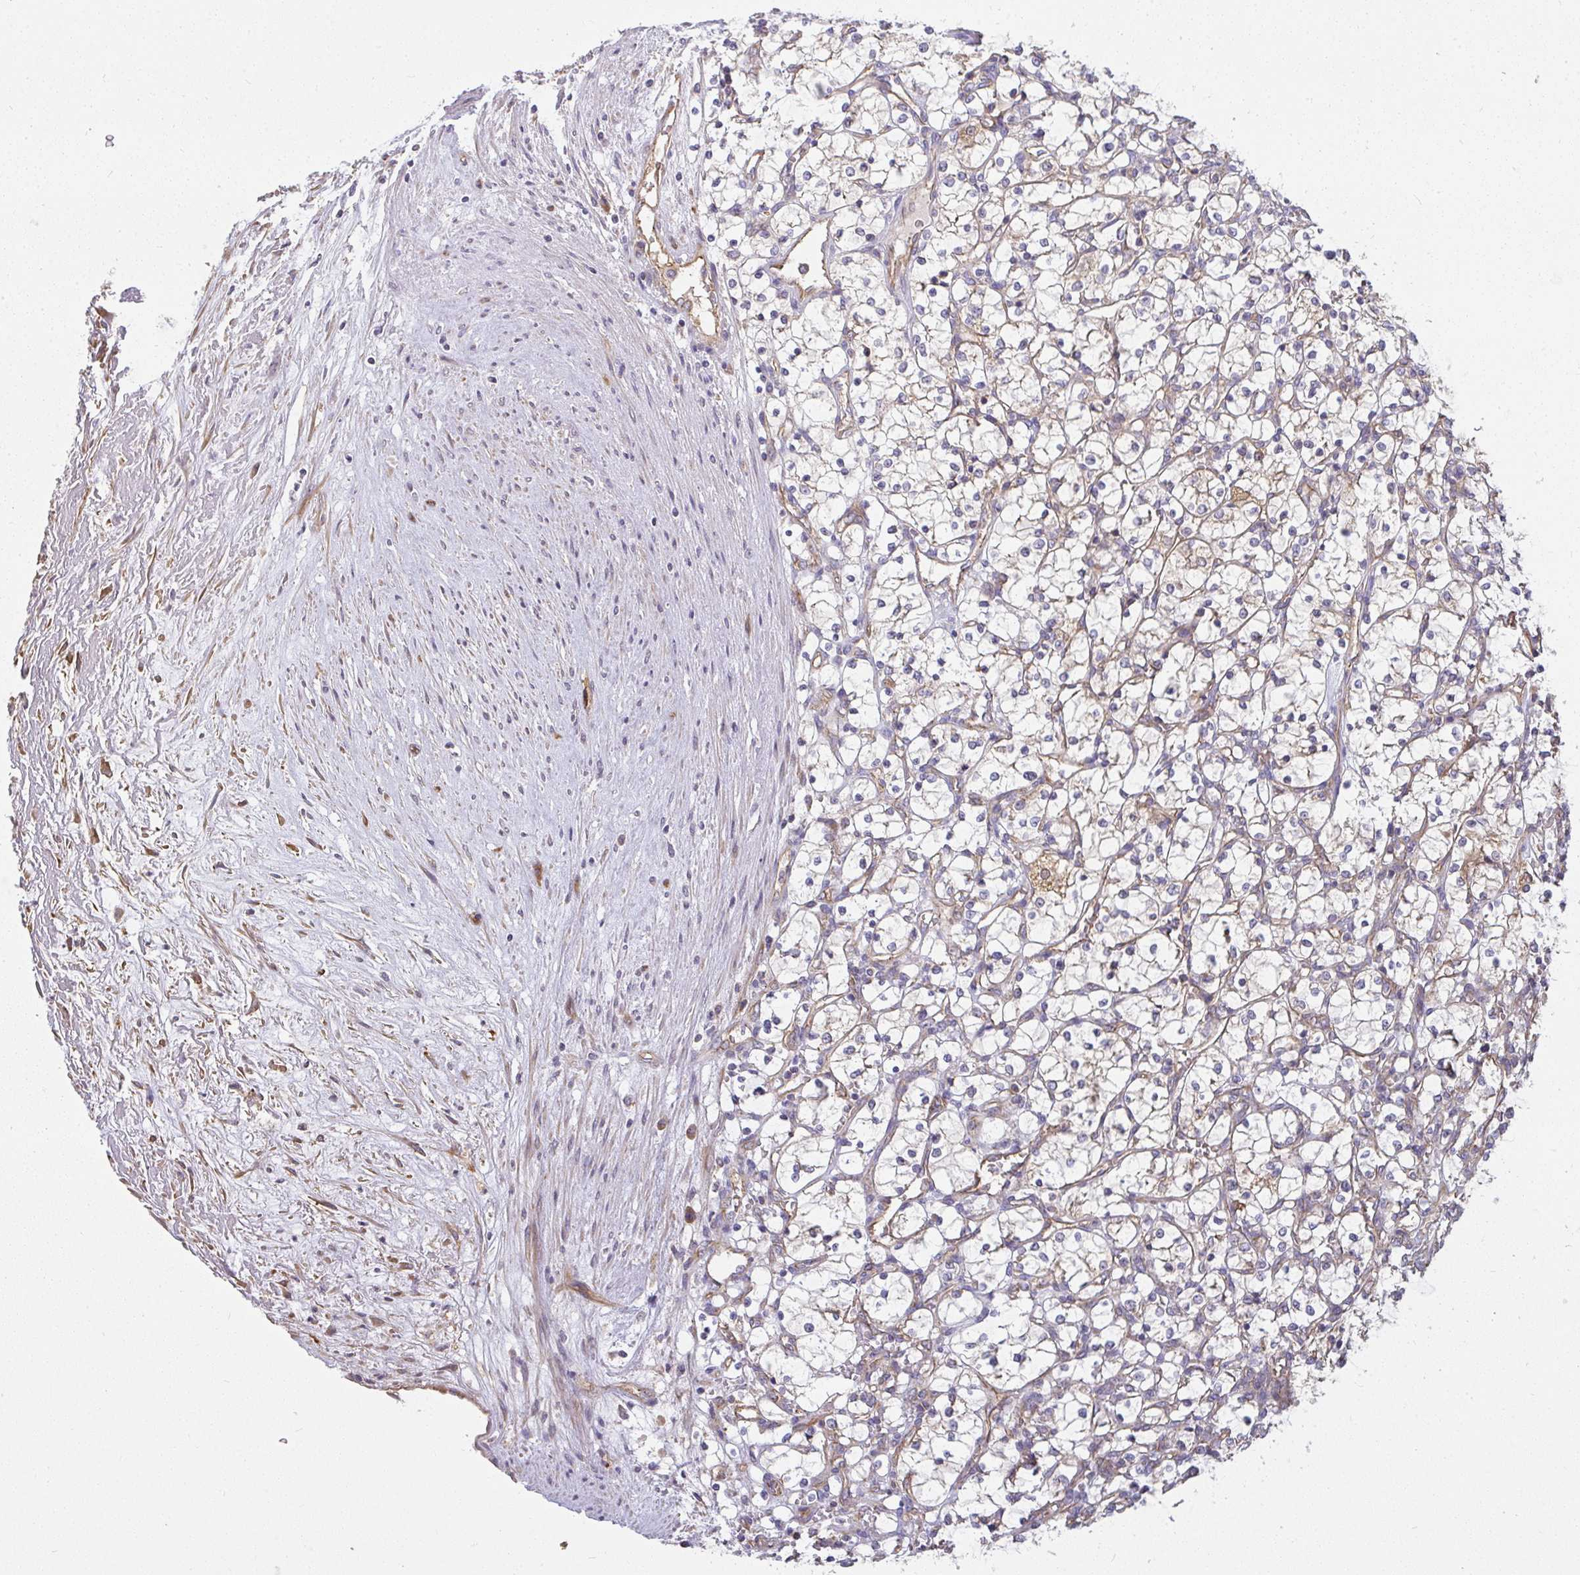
{"staining": {"intensity": "negative", "quantity": "none", "location": "none"}, "tissue": "renal cancer", "cell_type": "Tumor cells", "image_type": "cancer", "snomed": [{"axis": "morphology", "description": "Adenocarcinoma, NOS"}, {"axis": "topography", "description": "Kidney"}], "caption": "DAB immunohistochemical staining of human adenocarcinoma (renal) reveals no significant positivity in tumor cells. The staining was performed using DAB (3,3'-diaminobenzidine) to visualize the protein expression in brown, while the nuclei were stained in blue with hematoxylin (Magnification: 20x).", "gene": "B4GALT6", "patient": {"sex": "female", "age": 69}}